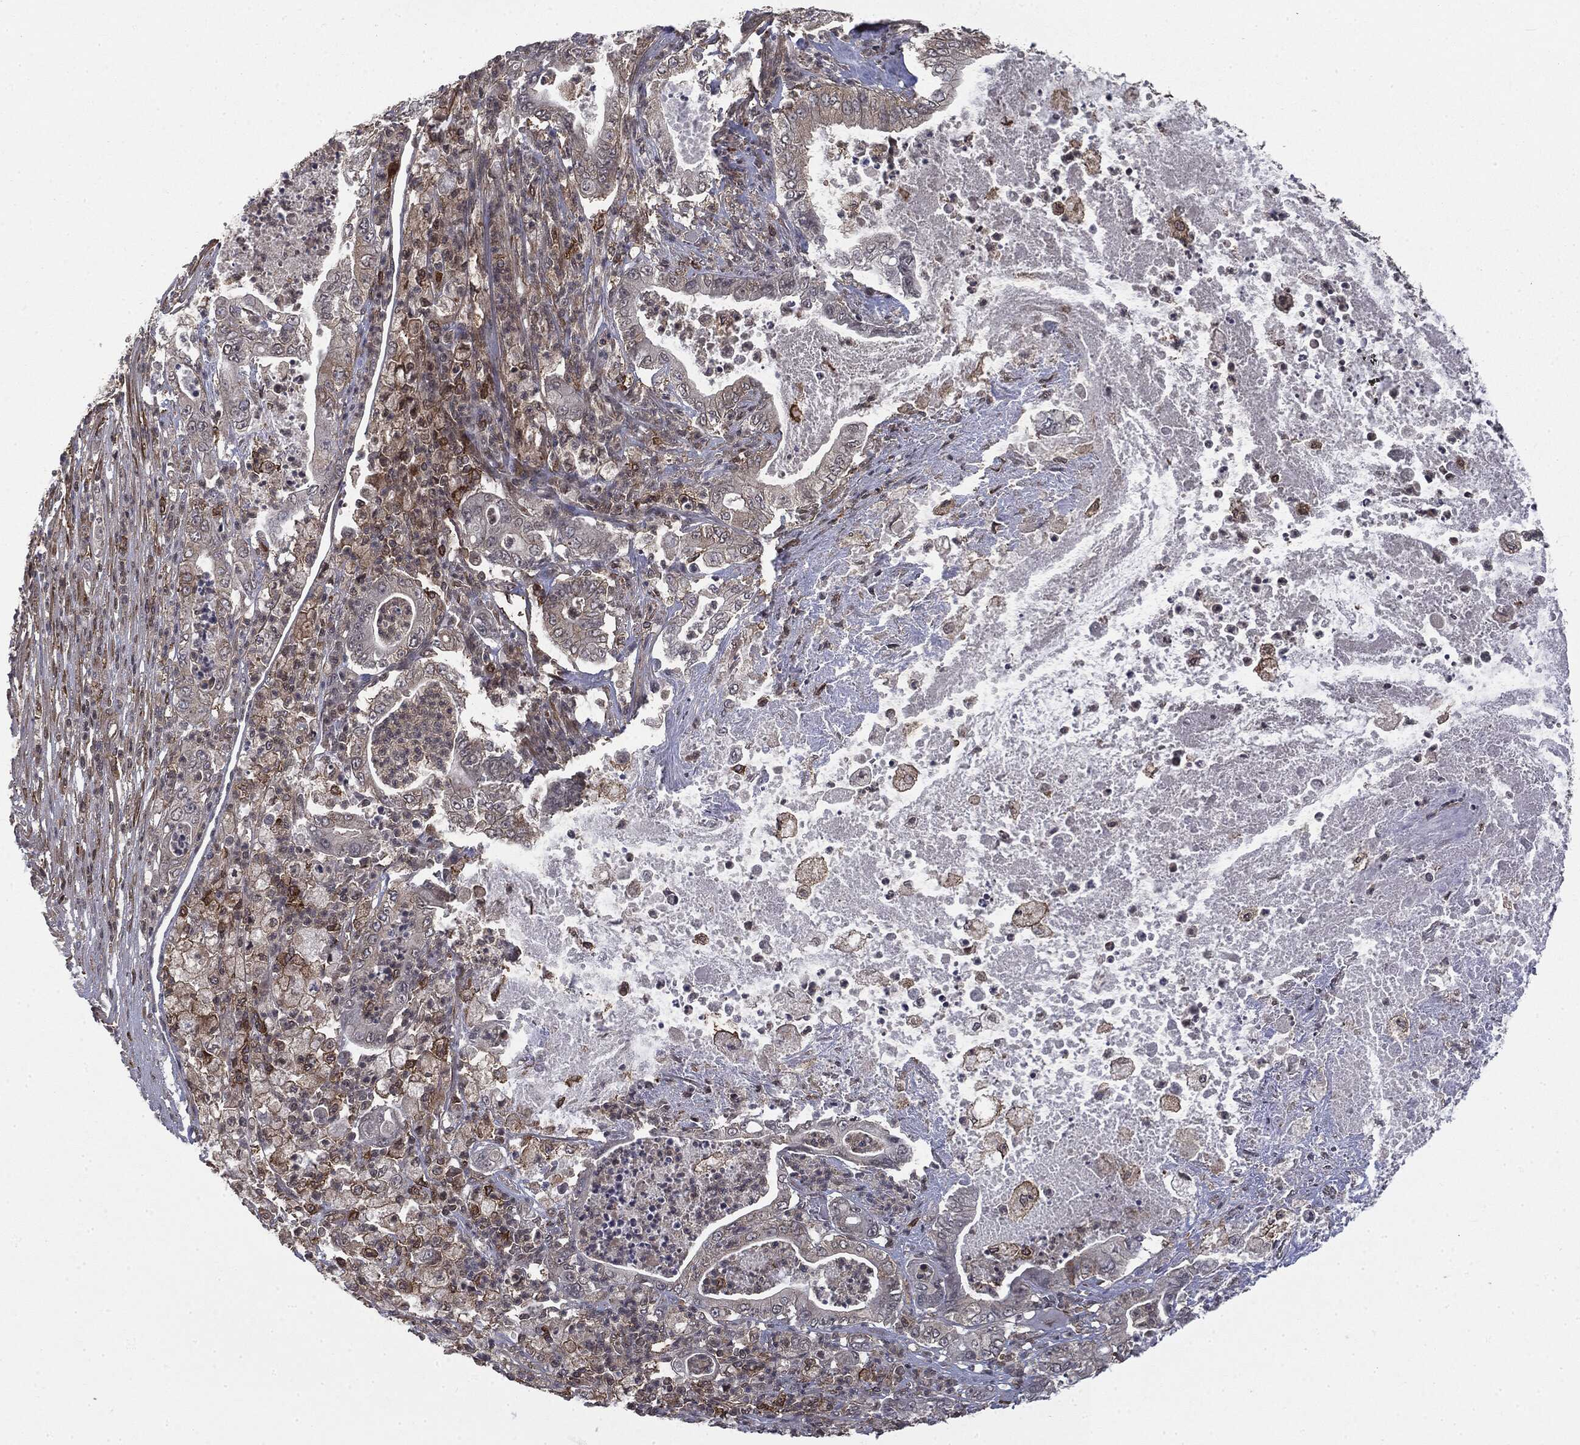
{"staining": {"intensity": "negative", "quantity": "none", "location": "none"}, "tissue": "pancreatic cancer", "cell_type": "Tumor cells", "image_type": "cancer", "snomed": [{"axis": "morphology", "description": "Adenocarcinoma, NOS"}, {"axis": "topography", "description": "Pancreas"}], "caption": "DAB immunohistochemical staining of human pancreatic cancer (adenocarcinoma) demonstrates no significant staining in tumor cells.", "gene": "SNX5", "patient": {"sex": "male", "age": 71}}